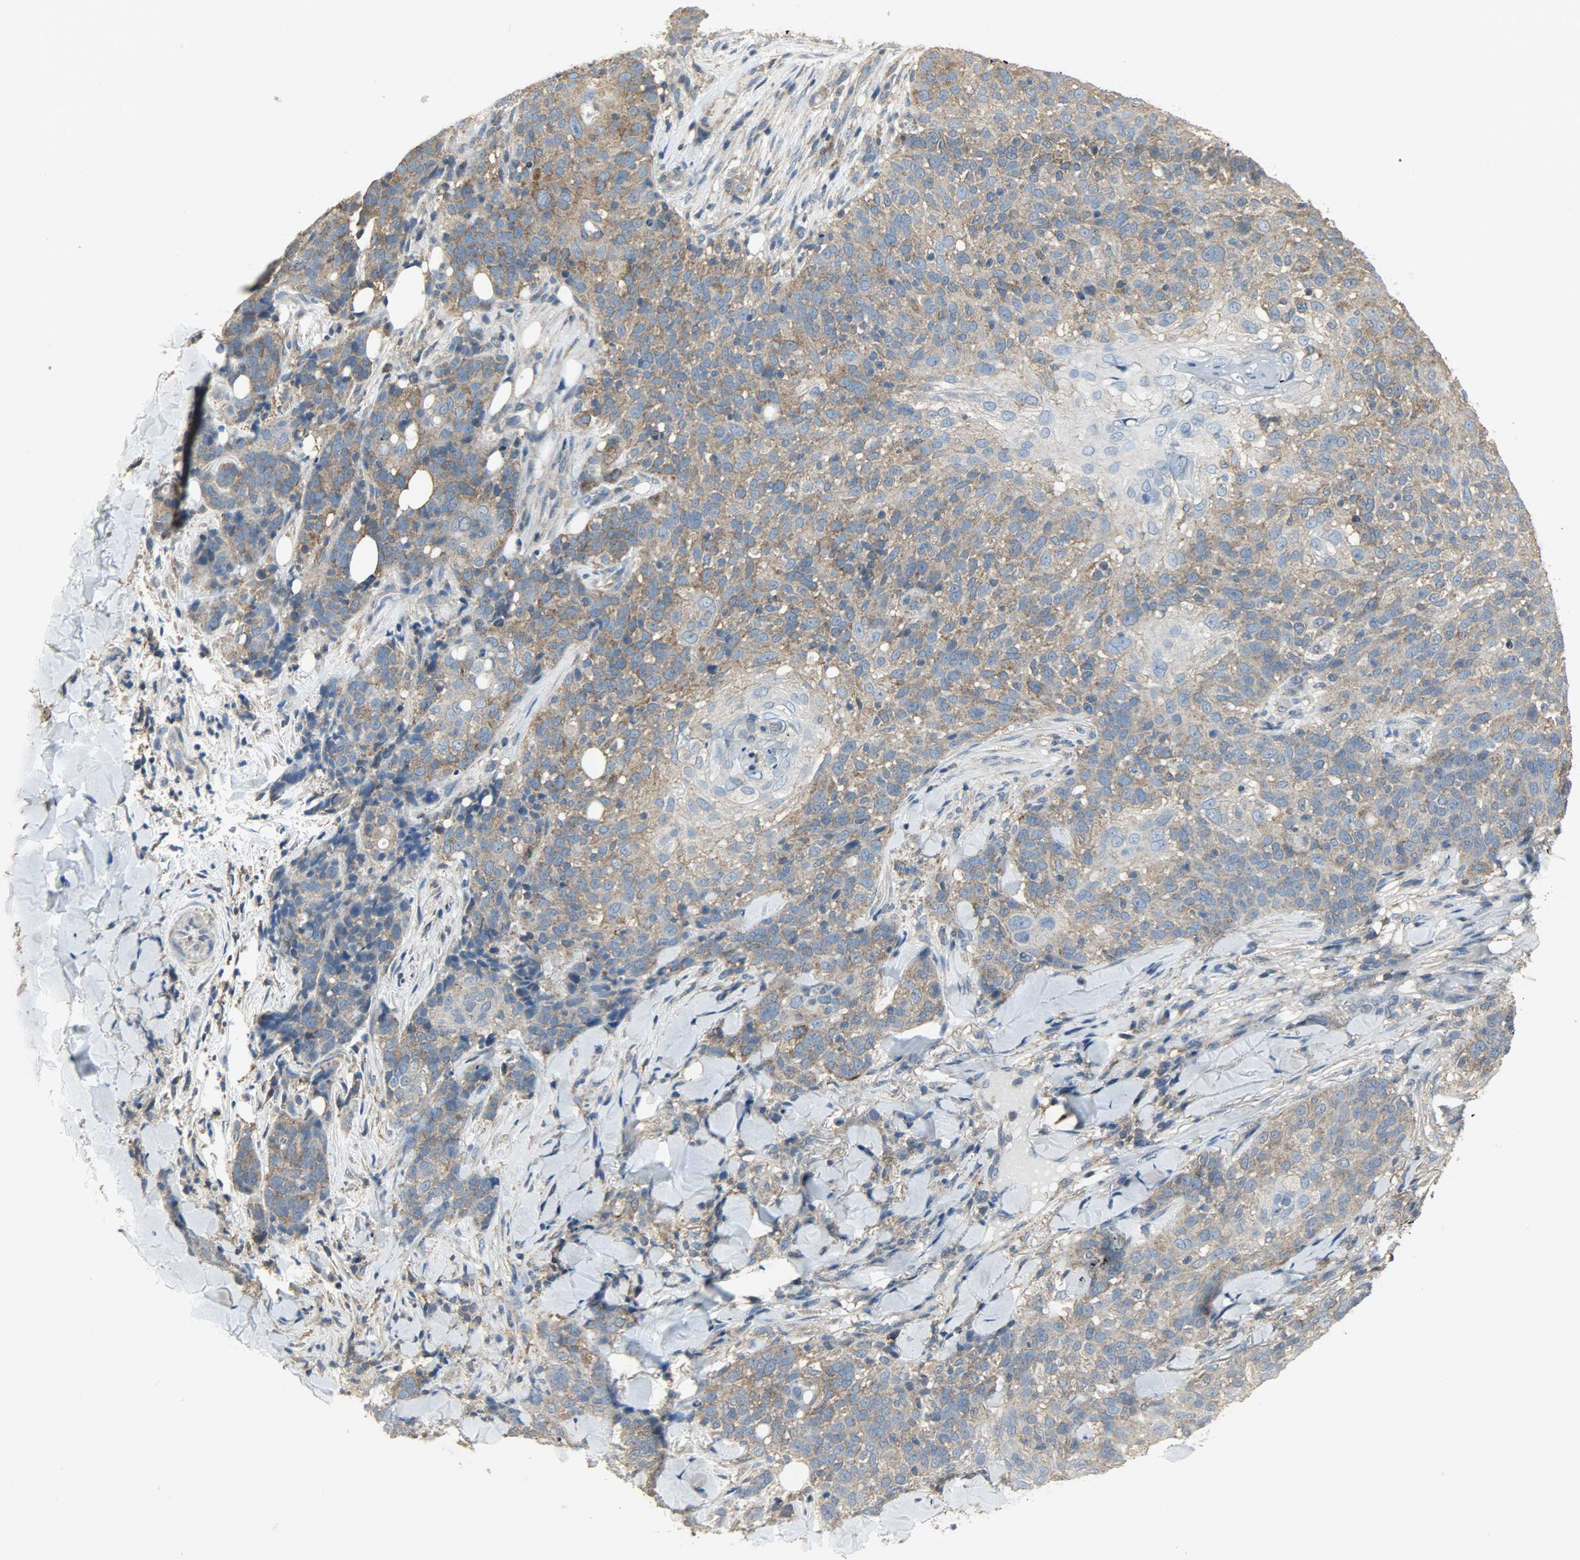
{"staining": {"intensity": "moderate", "quantity": ">75%", "location": "cytoplasmic/membranous"}, "tissue": "skin cancer", "cell_type": "Tumor cells", "image_type": "cancer", "snomed": [{"axis": "morphology", "description": "Normal tissue, NOS"}, {"axis": "morphology", "description": "Squamous cell carcinoma, NOS"}, {"axis": "topography", "description": "Skin"}], "caption": "A photomicrograph of human squamous cell carcinoma (skin) stained for a protein displays moderate cytoplasmic/membranous brown staining in tumor cells. (IHC, brightfield microscopy, high magnification).", "gene": "DNAJA4", "patient": {"sex": "female", "age": 83}}